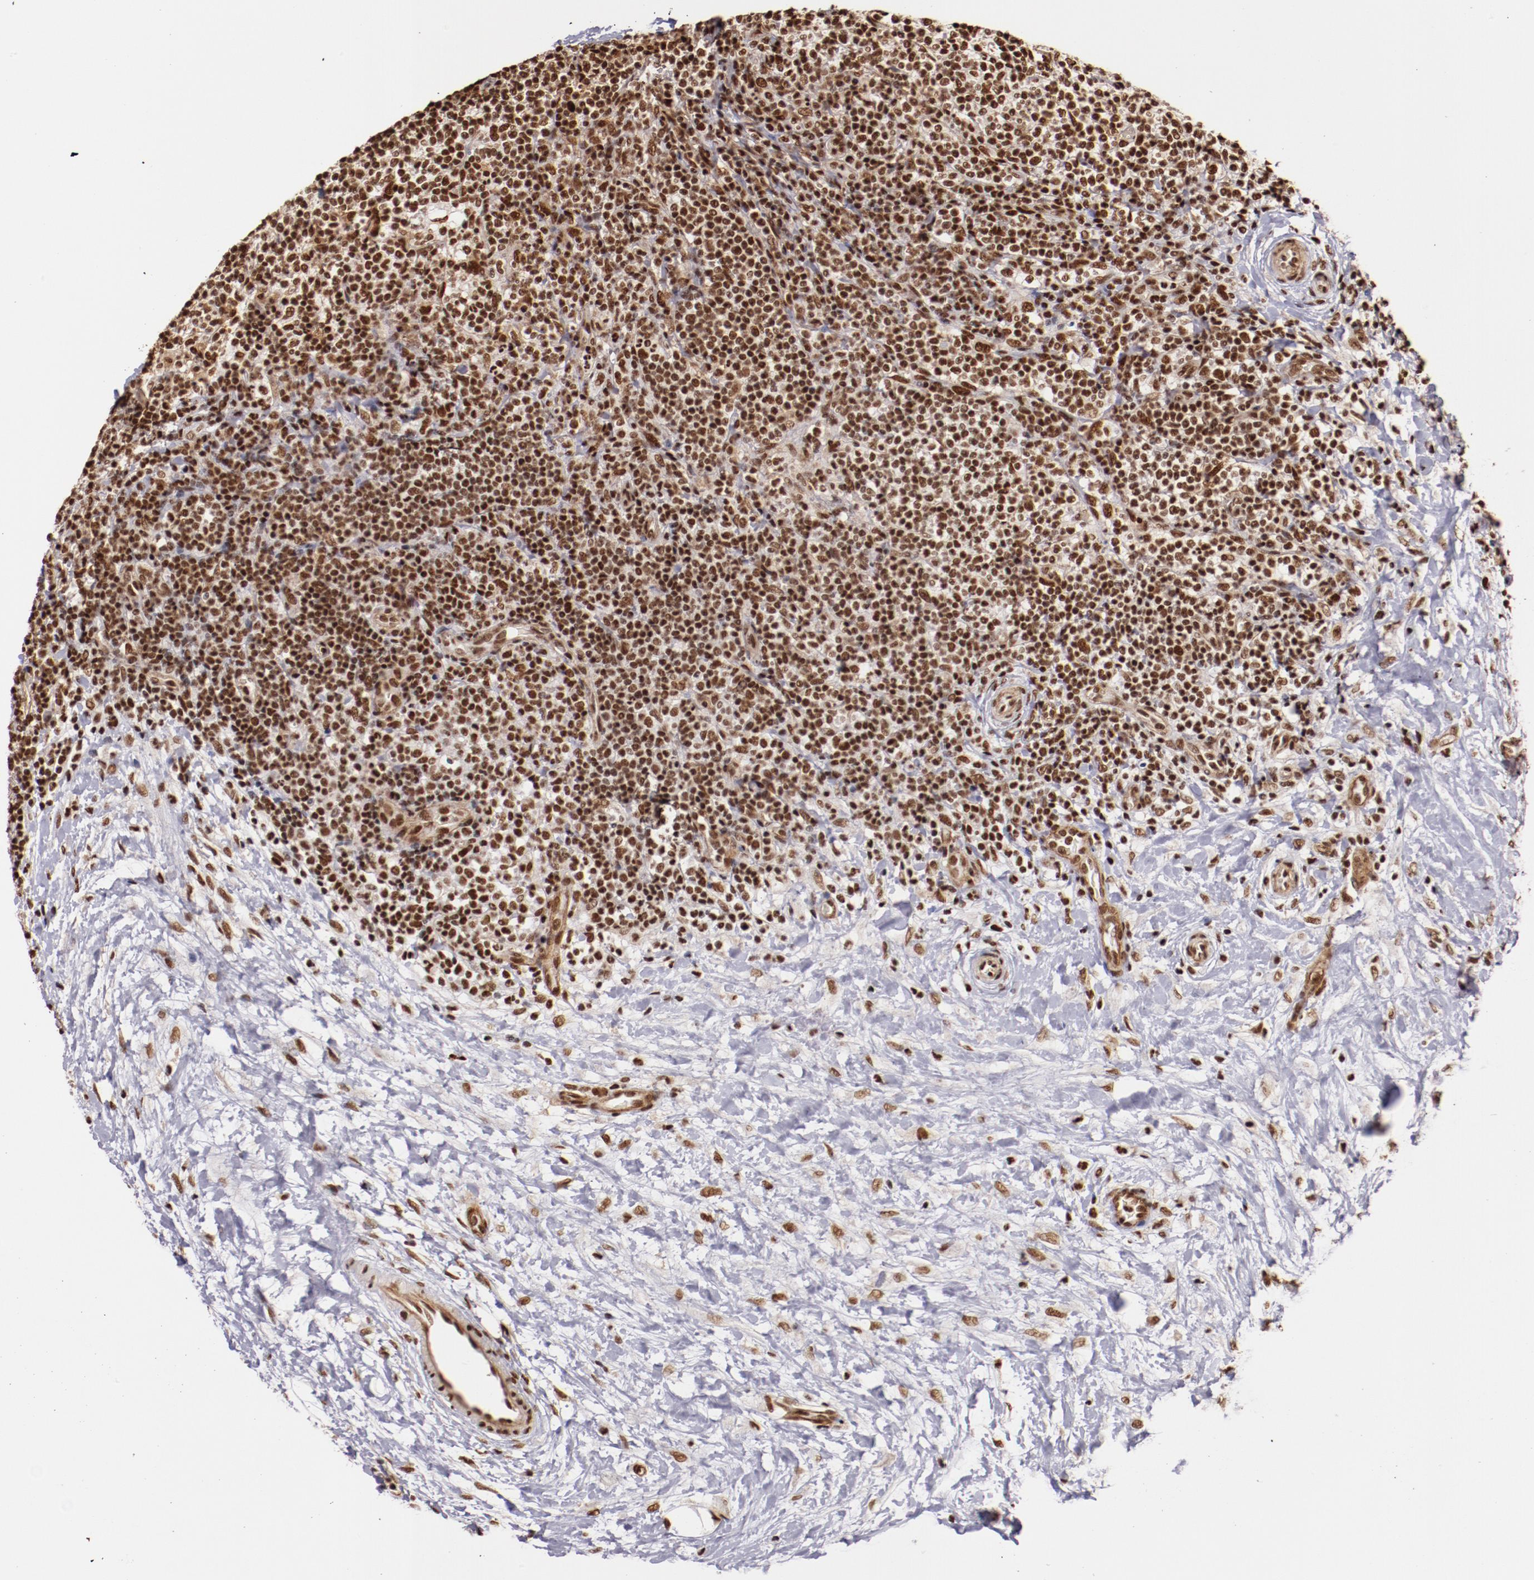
{"staining": {"intensity": "moderate", "quantity": ">75%", "location": "nuclear"}, "tissue": "lymphoma", "cell_type": "Tumor cells", "image_type": "cancer", "snomed": [{"axis": "morphology", "description": "Malignant lymphoma, non-Hodgkin's type, Low grade"}, {"axis": "topography", "description": "Lymph node"}], "caption": "IHC (DAB (3,3'-diaminobenzidine)) staining of human lymphoma demonstrates moderate nuclear protein positivity in approximately >75% of tumor cells.", "gene": "STAG2", "patient": {"sex": "female", "age": 76}}